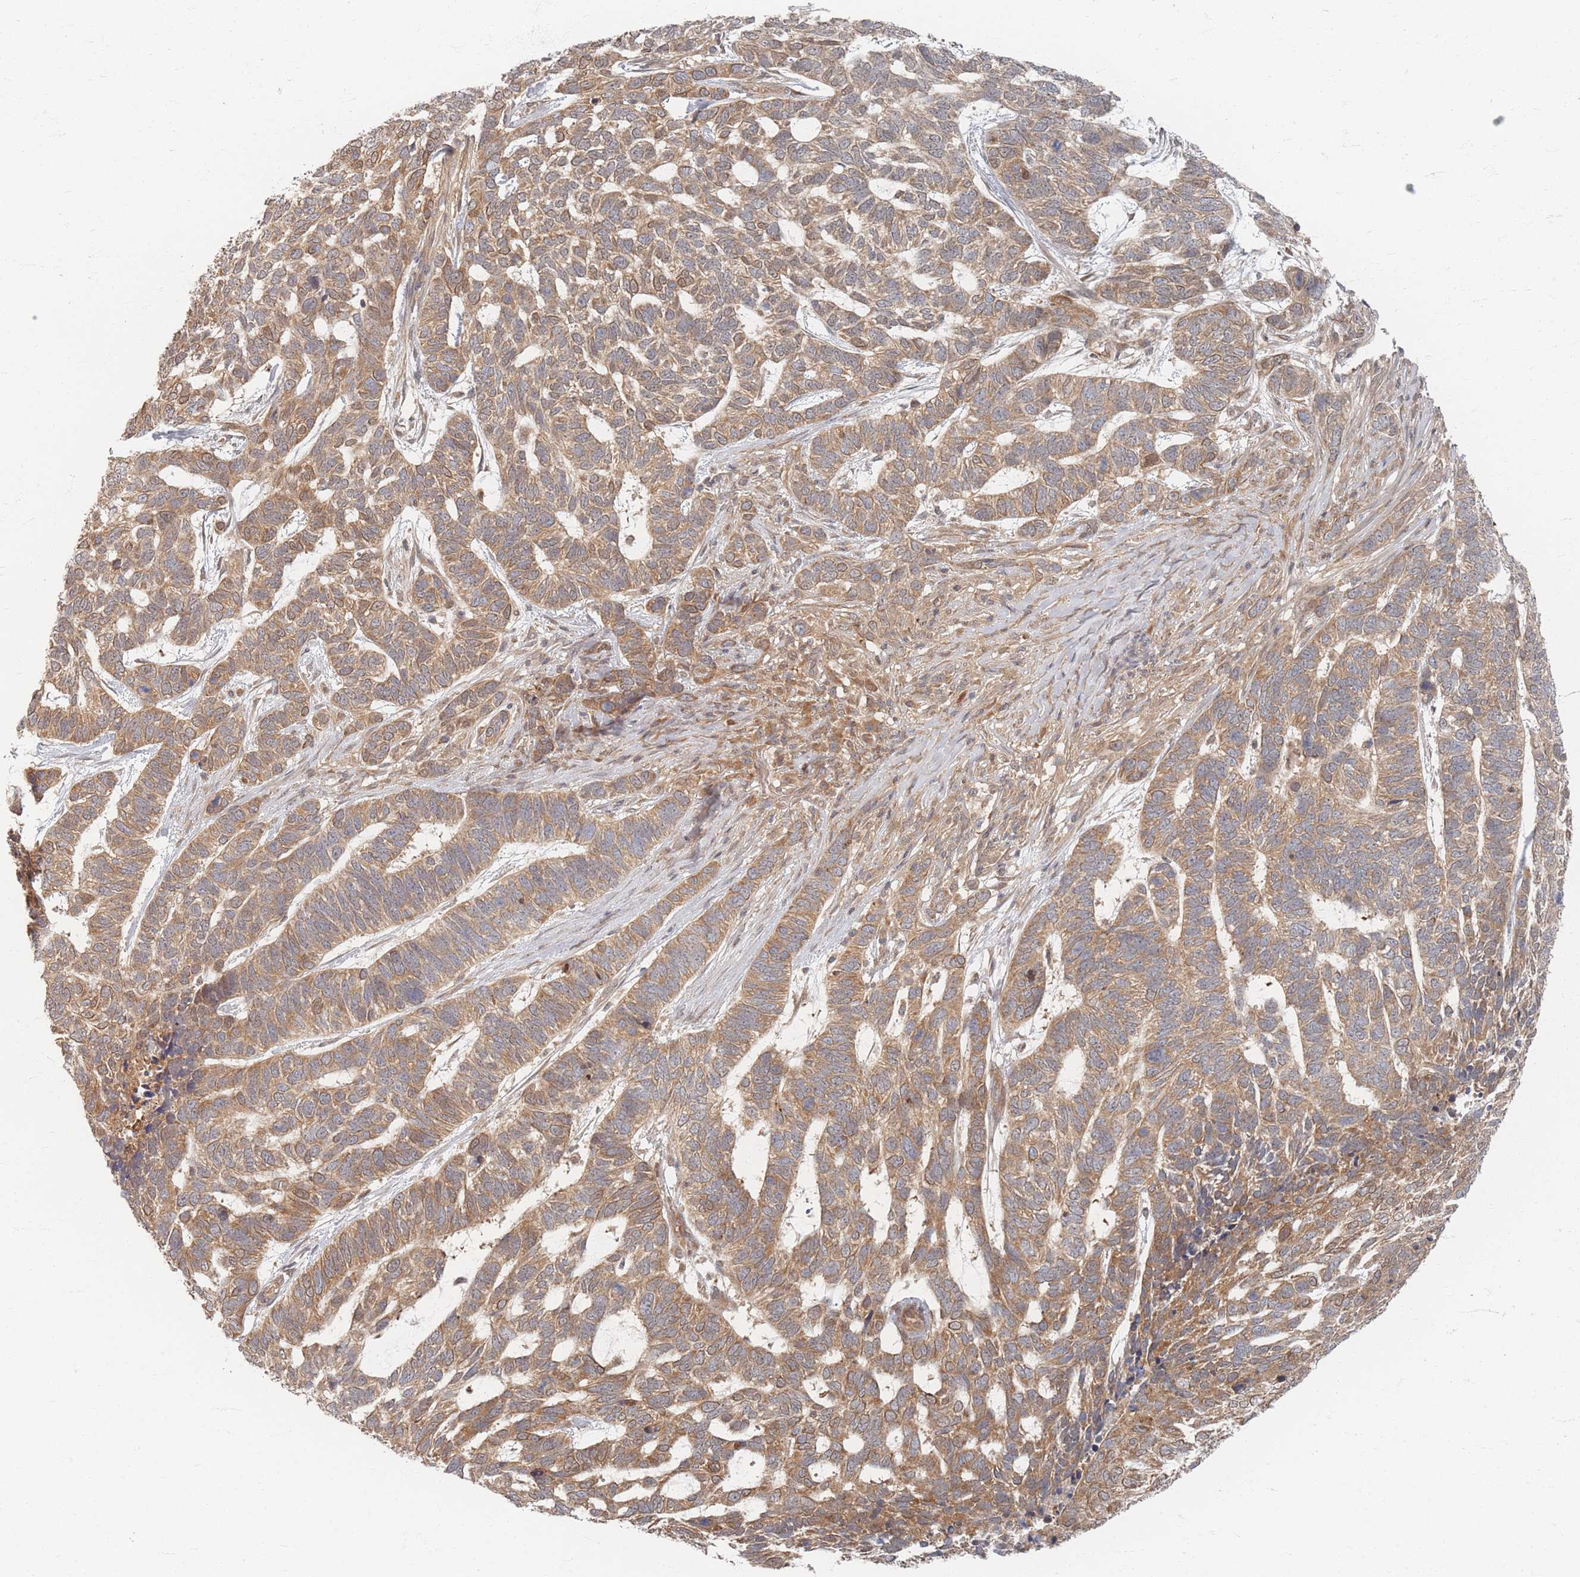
{"staining": {"intensity": "moderate", "quantity": ">75%", "location": "cytoplasmic/membranous"}, "tissue": "skin cancer", "cell_type": "Tumor cells", "image_type": "cancer", "snomed": [{"axis": "morphology", "description": "Basal cell carcinoma"}, {"axis": "topography", "description": "Skin"}], "caption": "Immunohistochemical staining of skin cancer (basal cell carcinoma) displays medium levels of moderate cytoplasmic/membranous protein positivity in about >75% of tumor cells.", "gene": "PSMD9", "patient": {"sex": "female", "age": 65}}